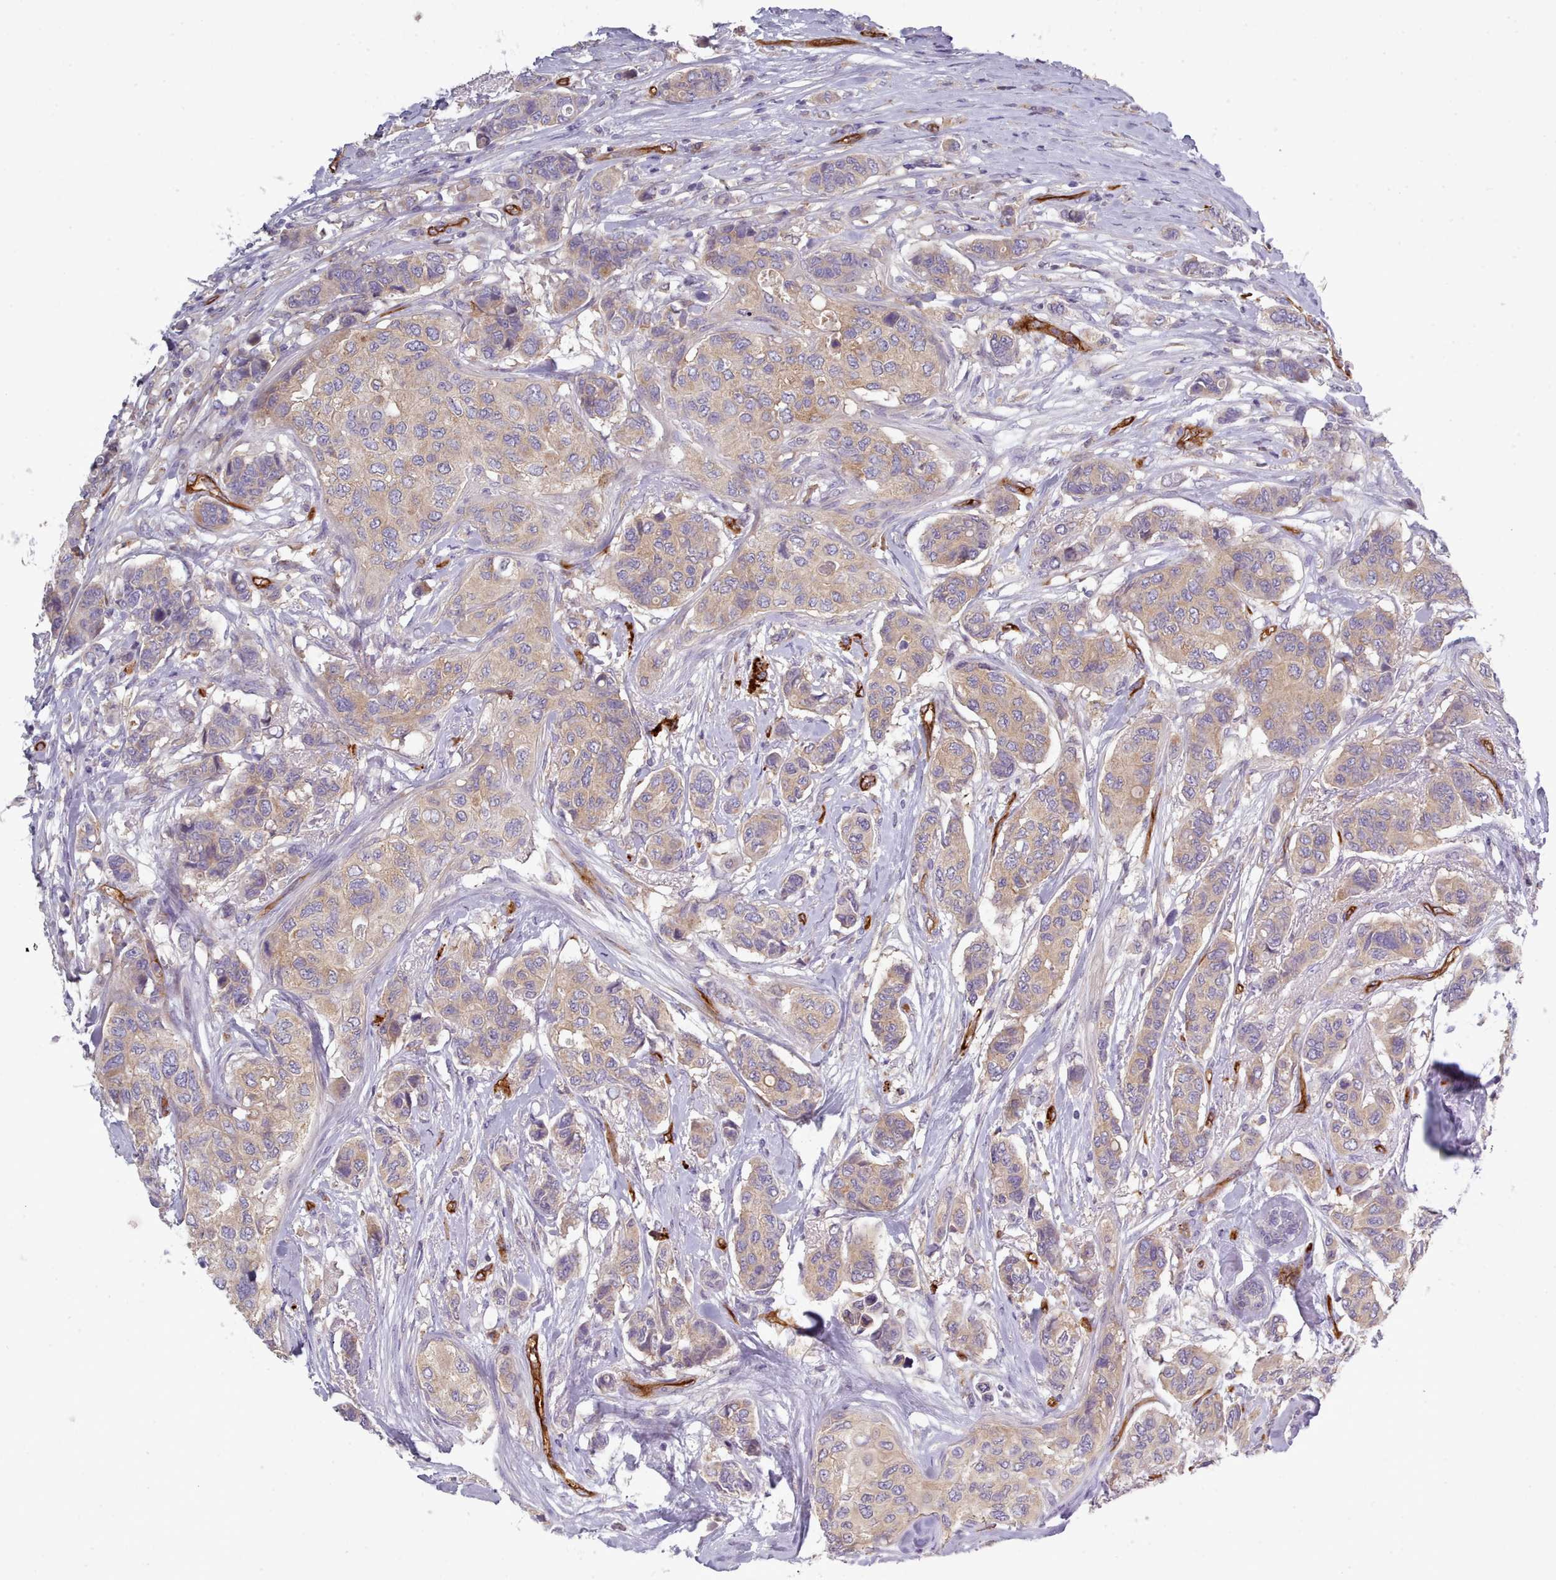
{"staining": {"intensity": "weak", "quantity": "25%-75%", "location": "cytoplasmic/membranous"}, "tissue": "breast cancer", "cell_type": "Tumor cells", "image_type": "cancer", "snomed": [{"axis": "morphology", "description": "Lobular carcinoma"}, {"axis": "topography", "description": "Breast"}], "caption": "Immunohistochemical staining of human lobular carcinoma (breast) demonstrates low levels of weak cytoplasmic/membranous protein expression in about 25%-75% of tumor cells. Using DAB (3,3'-diaminobenzidine) (brown) and hematoxylin (blue) stains, captured at high magnification using brightfield microscopy.", "gene": "CD300LF", "patient": {"sex": "female", "age": 51}}